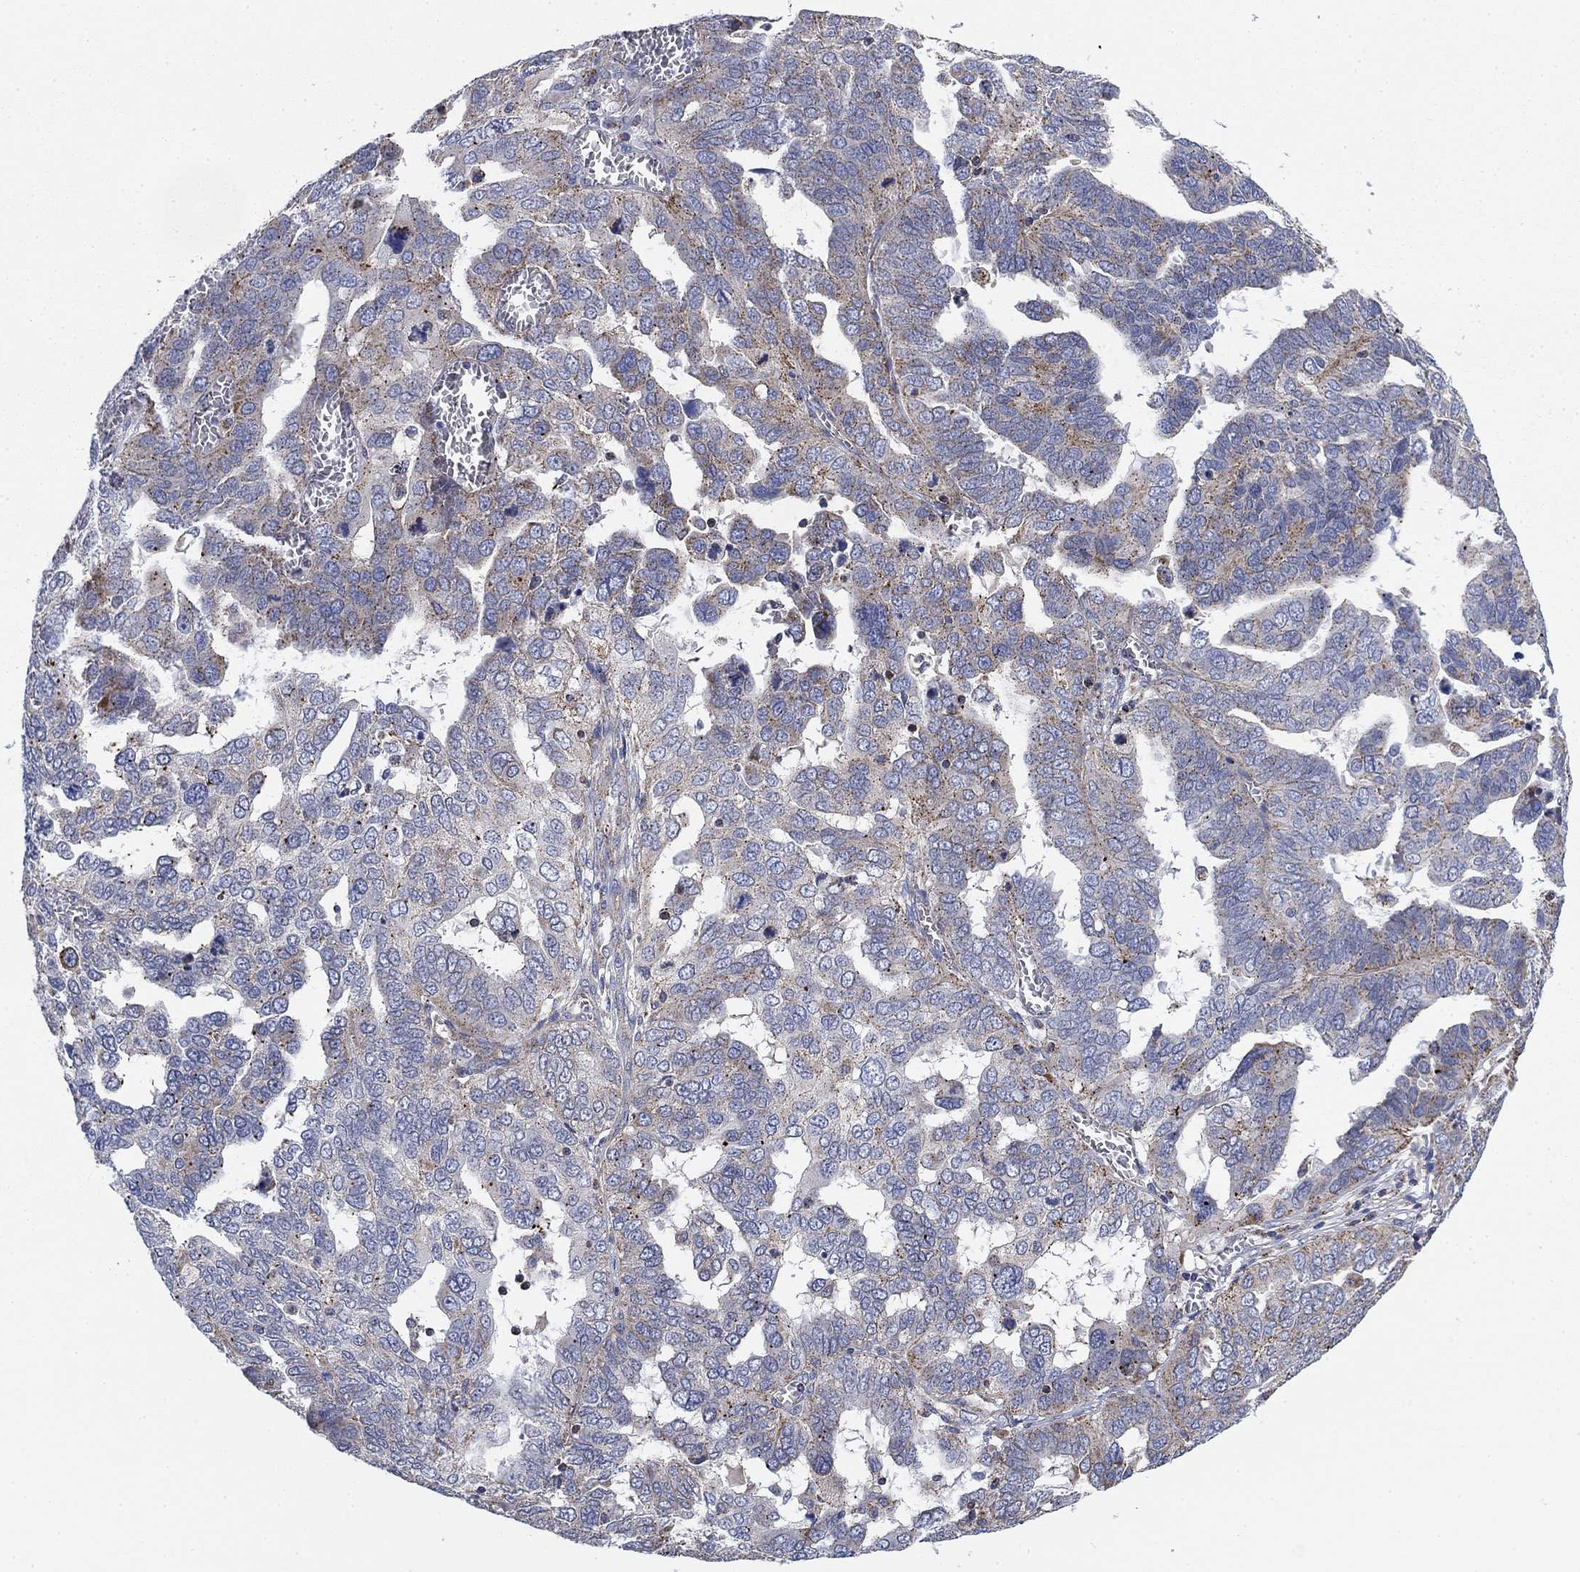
{"staining": {"intensity": "weak", "quantity": "<25%", "location": "cytoplasmic/membranous"}, "tissue": "ovarian cancer", "cell_type": "Tumor cells", "image_type": "cancer", "snomed": [{"axis": "morphology", "description": "Carcinoma, endometroid"}, {"axis": "topography", "description": "Soft tissue"}, {"axis": "topography", "description": "Ovary"}], "caption": "DAB (3,3'-diaminobenzidine) immunohistochemical staining of human ovarian endometroid carcinoma shows no significant positivity in tumor cells. (DAB (3,3'-diaminobenzidine) immunohistochemistry visualized using brightfield microscopy, high magnification).", "gene": "NACAD", "patient": {"sex": "female", "age": 52}}